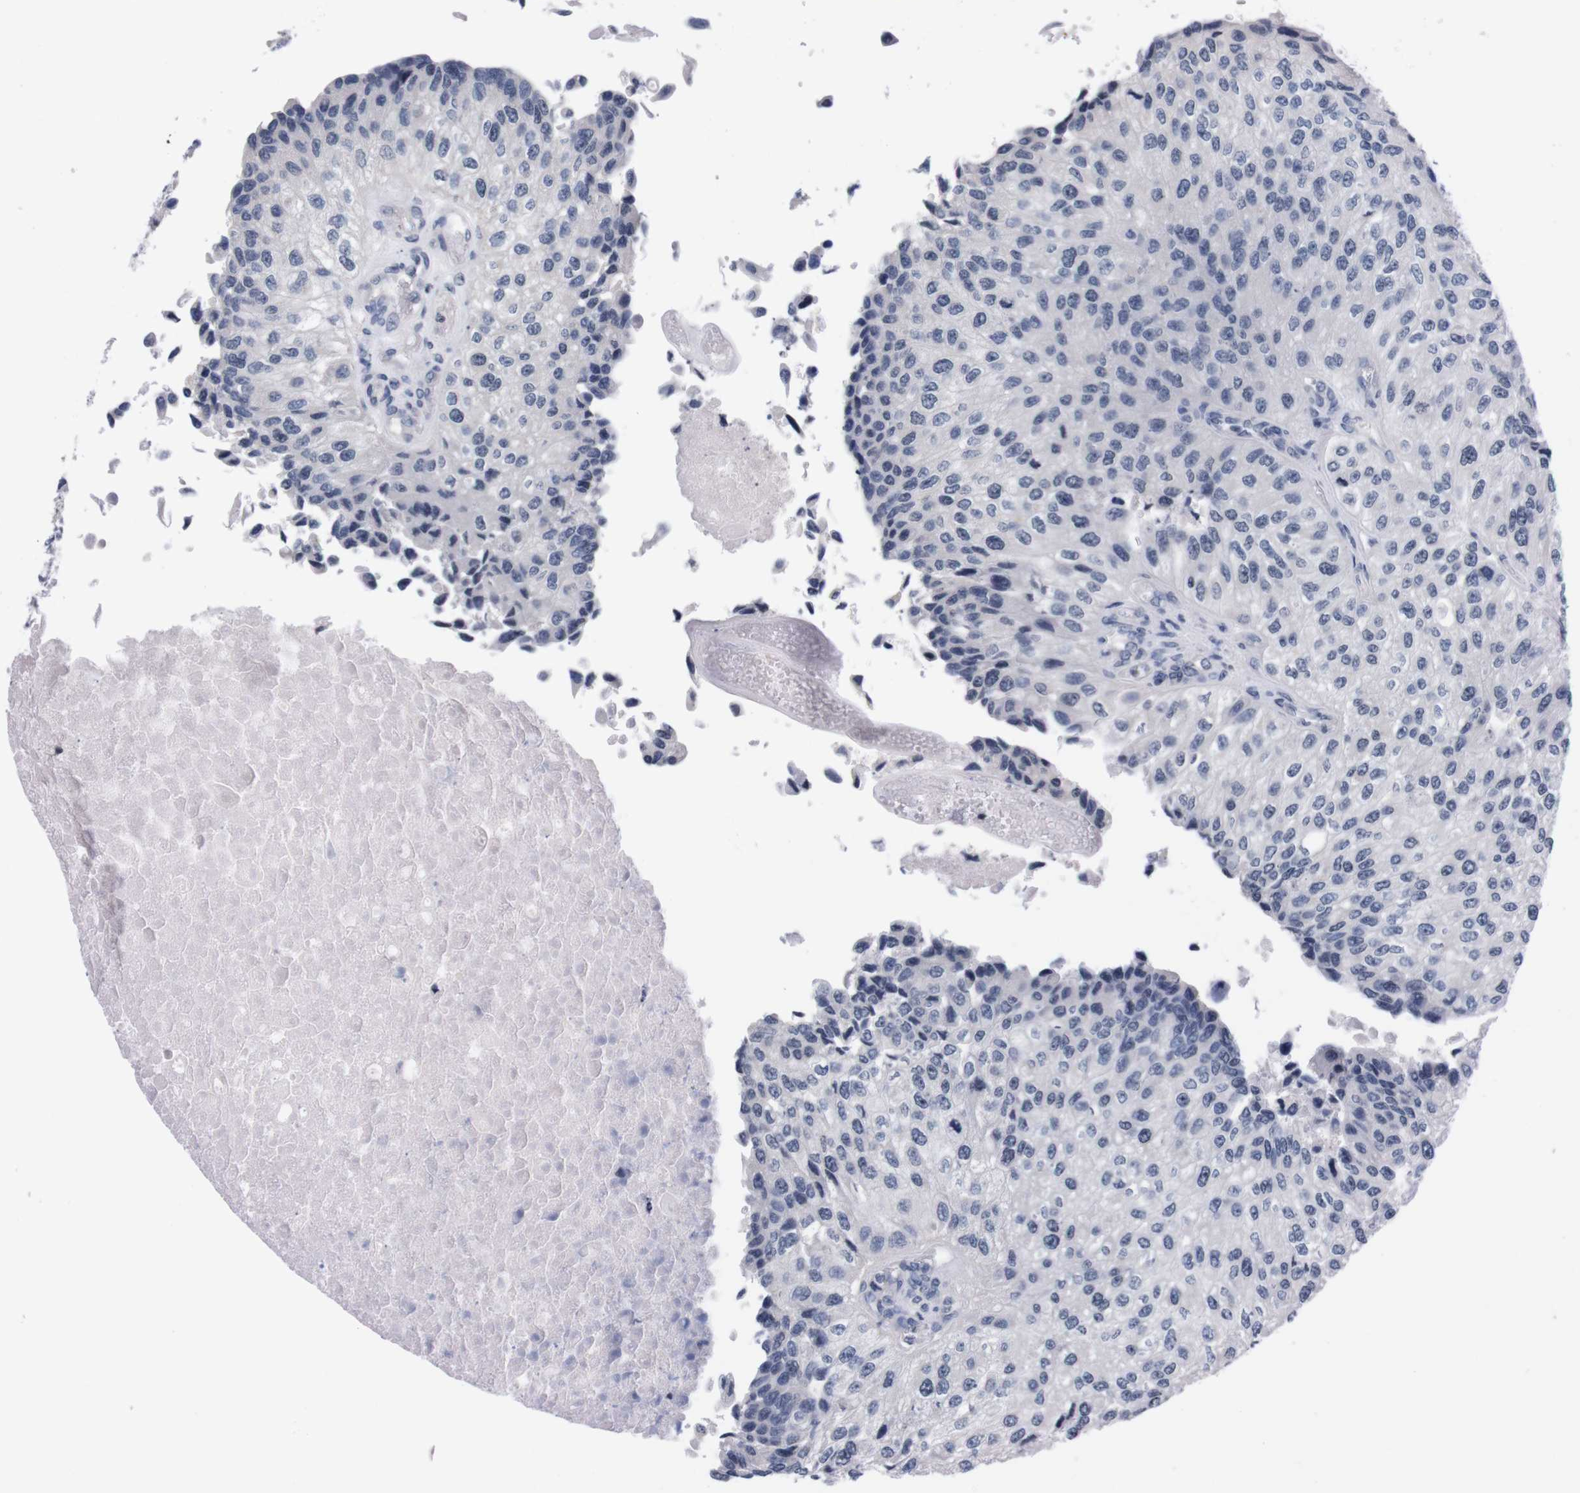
{"staining": {"intensity": "negative", "quantity": "none", "location": "none"}, "tissue": "urothelial cancer", "cell_type": "Tumor cells", "image_type": "cancer", "snomed": [{"axis": "morphology", "description": "Urothelial carcinoma, High grade"}, {"axis": "topography", "description": "Kidney"}, {"axis": "topography", "description": "Urinary bladder"}], "caption": "IHC histopathology image of urothelial cancer stained for a protein (brown), which reveals no expression in tumor cells. (Immunohistochemistry, brightfield microscopy, high magnification).", "gene": "TNFRSF21", "patient": {"sex": "male", "age": 77}}